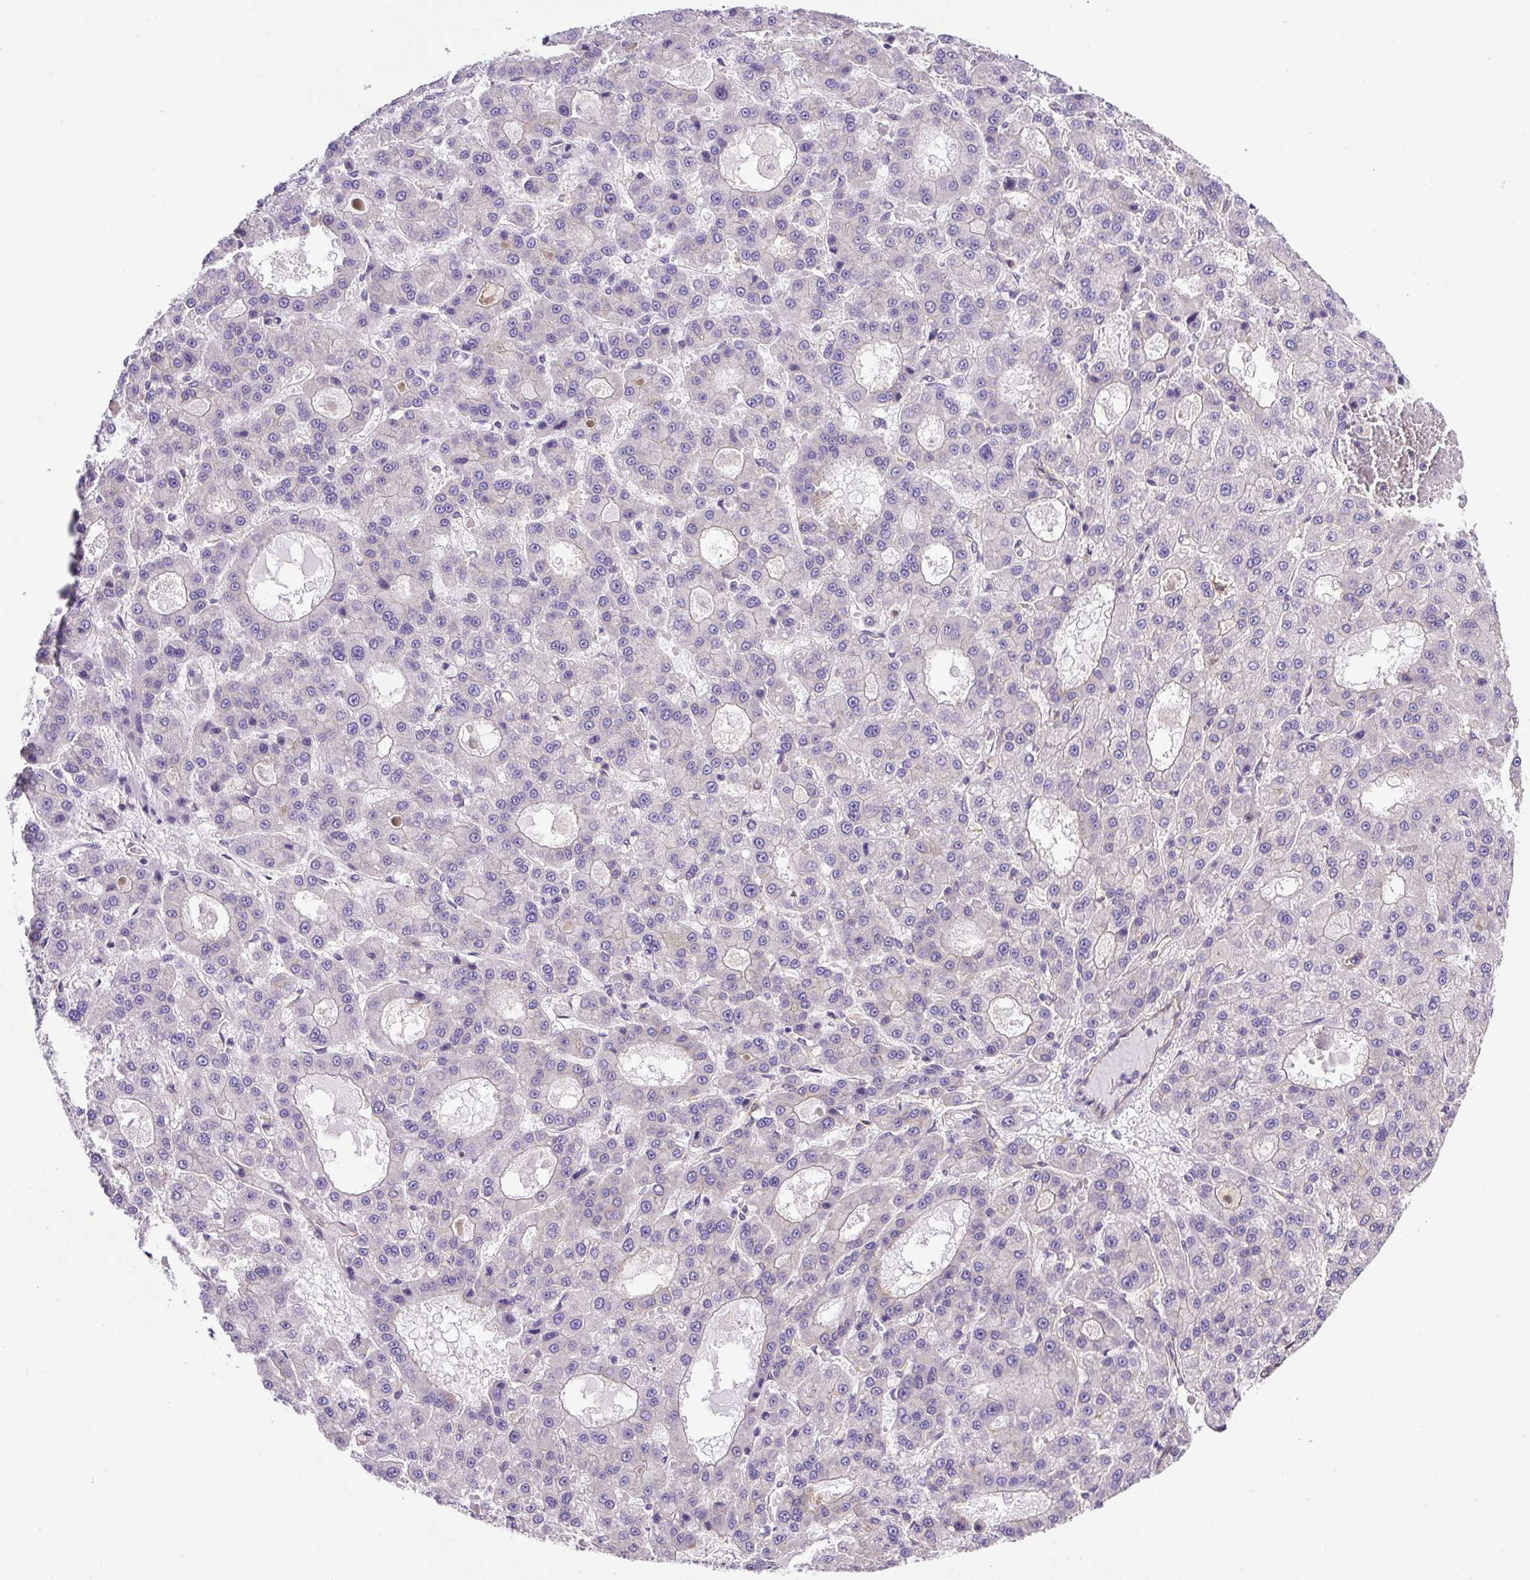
{"staining": {"intensity": "negative", "quantity": "none", "location": "none"}, "tissue": "liver cancer", "cell_type": "Tumor cells", "image_type": "cancer", "snomed": [{"axis": "morphology", "description": "Carcinoma, Hepatocellular, NOS"}, {"axis": "topography", "description": "Liver"}], "caption": "This is an immunohistochemistry (IHC) image of human liver cancer (hepatocellular carcinoma). There is no positivity in tumor cells.", "gene": "DCTN1", "patient": {"sex": "male", "age": 70}}